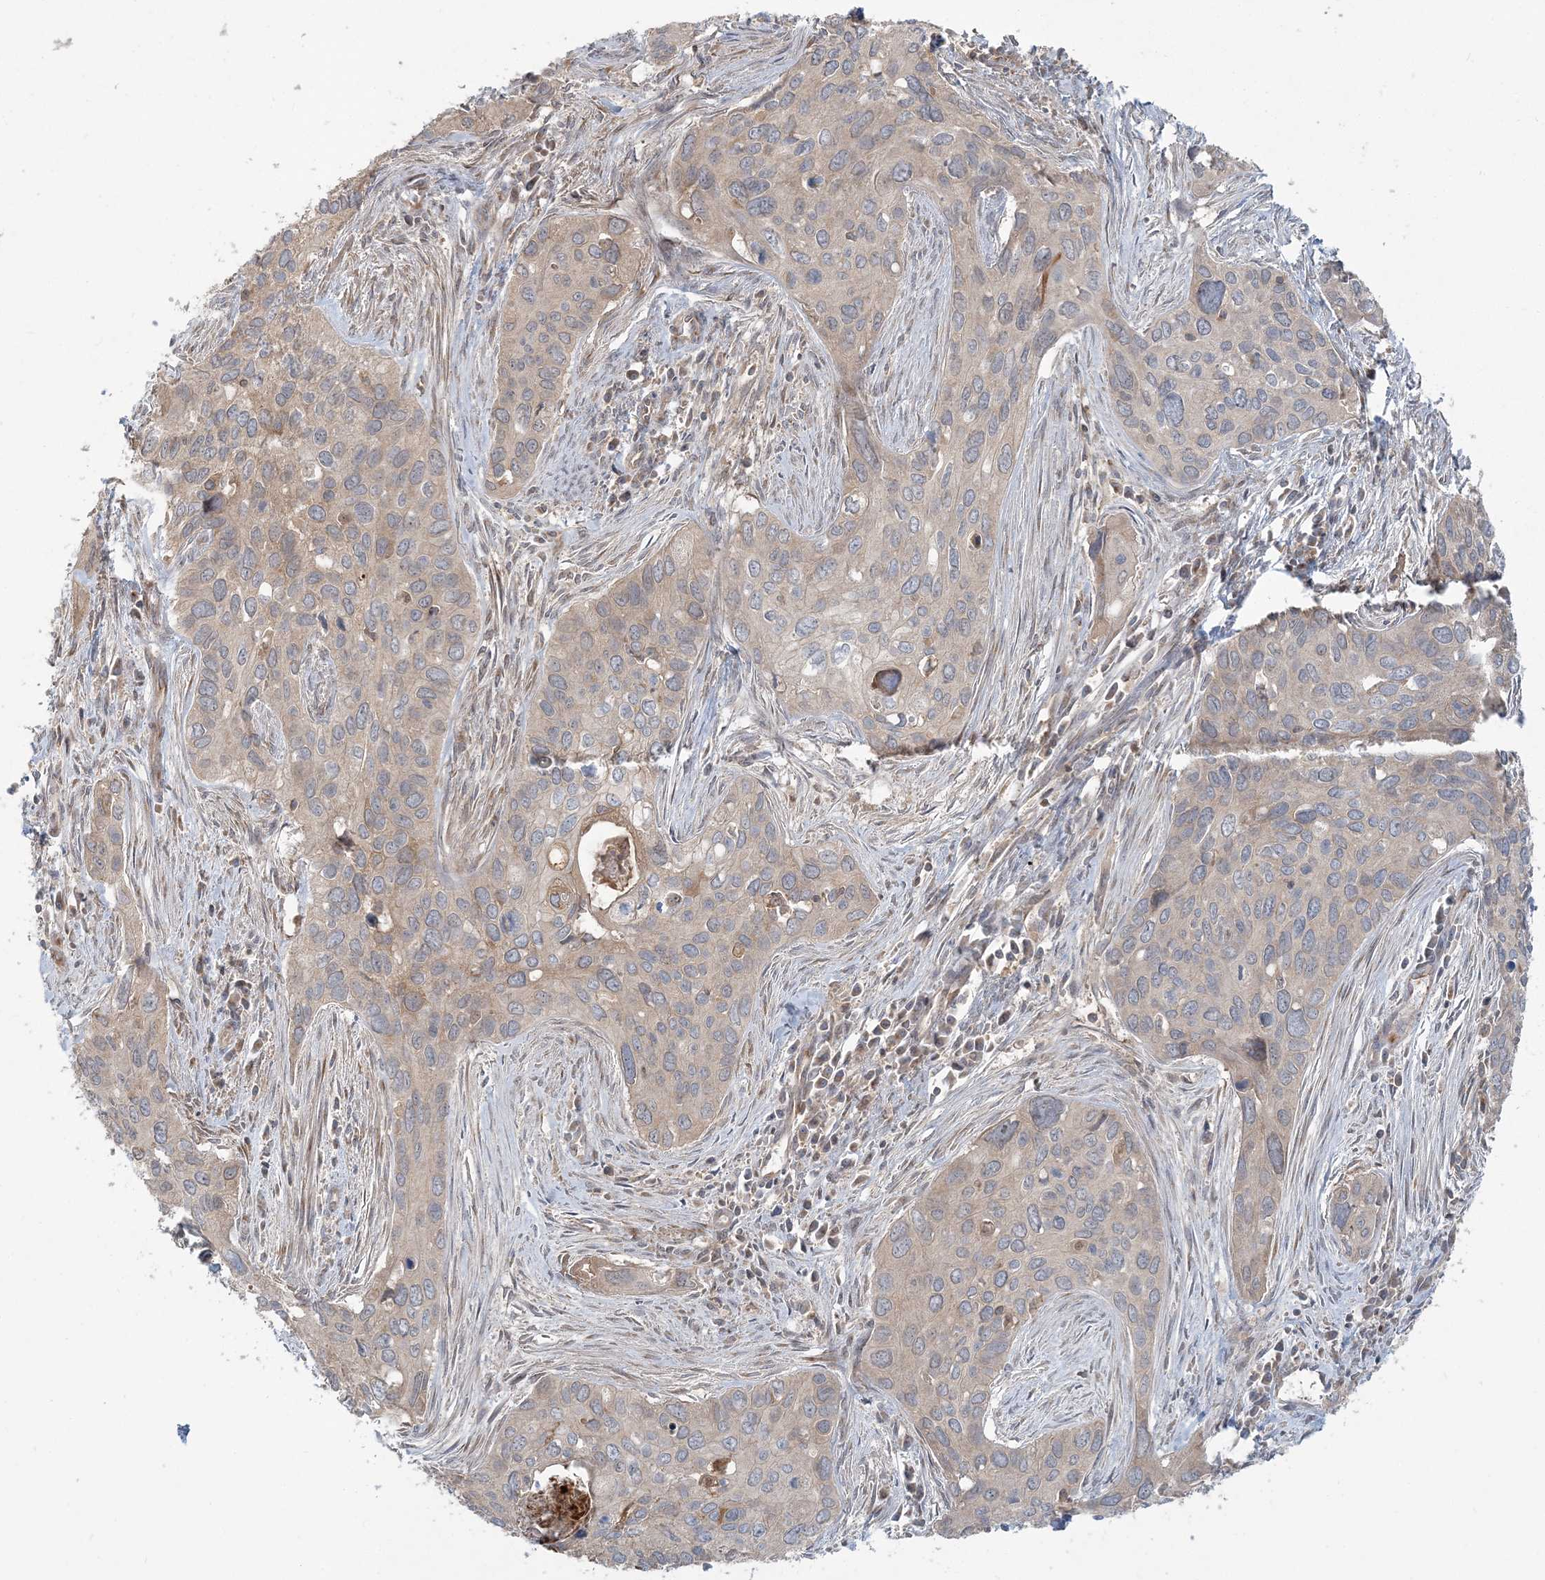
{"staining": {"intensity": "negative", "quantity": "none", "location": "none"}, "tissue": "cervical cancer", "cell_type": "Tumor cells", "image_type": "cancer", "snomed": [{"axis": "morphology", "description": "Squamous cell carcinoma, NOS"}, {"axis": "topography", "description": "Cervix"}], "caption": "Cervical squamous cell carcinoma stained for a protein using immunohistochemistry (IHC) reveals no expression tumor cells.", "gene": "AP1AR", "patient": {"sex": "female", "age": 55}}